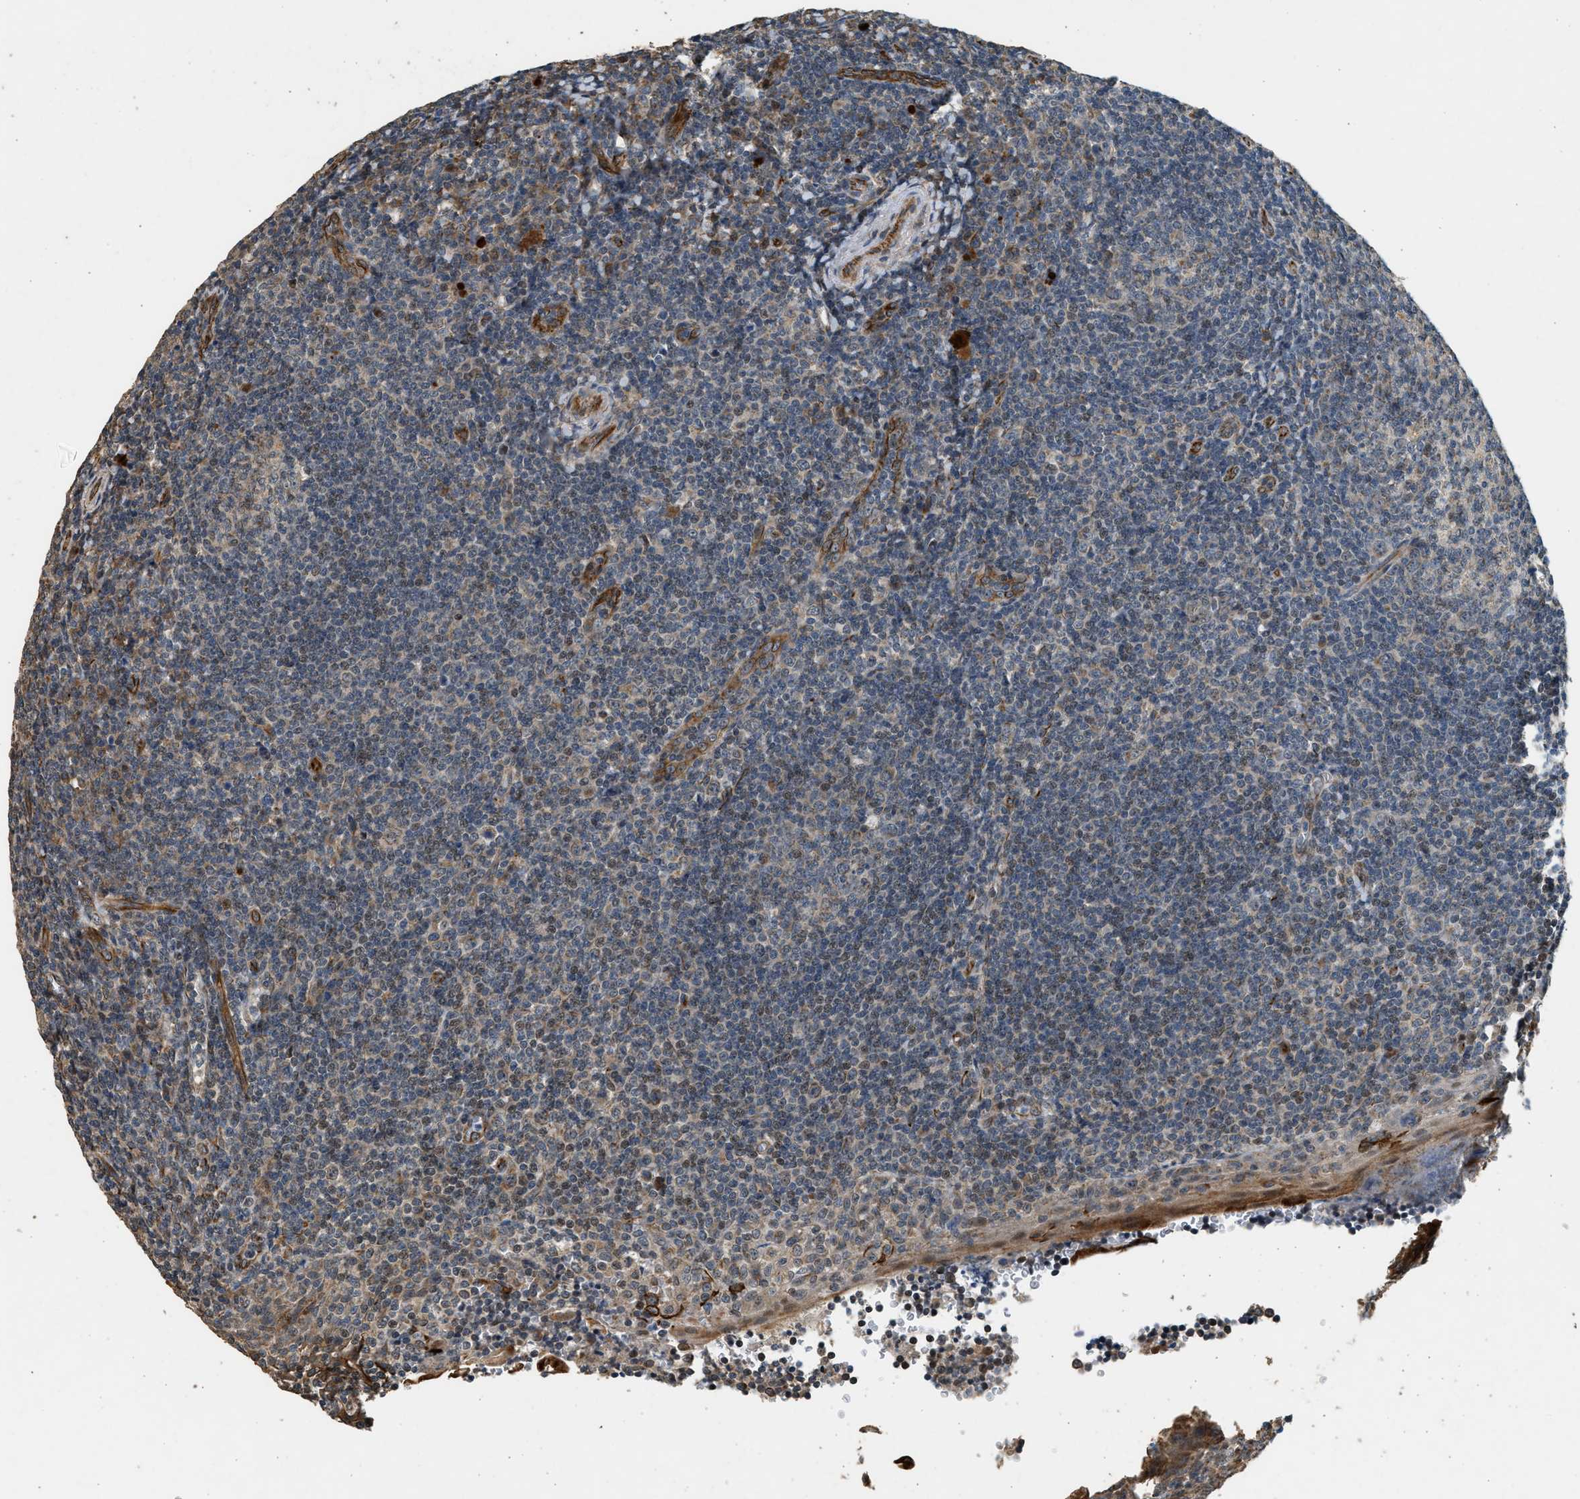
{"staining": {"intensity": "weak", "quantity": "25%-75%", "location": "cytoplasmic/membranous"}, "tissue": "tonsil", "cell_type": "Germinal center cells", "image_type": "normal", "snomed": [{"axis": "morphology", "description": "Normal tissue, NOS"}, {"axis": "topography", "description": "Tonsil"}], "caption": "Tonsil was stained to show a protein in brown. There is low levels of weak cytoplasmic/membranous expression in approximately 25%-75% of germinal center cells. Immunohistochemistry (ihc) stains the protein in brown and the nuclei are stained blue.", "gene": "PCLO", "patient": {"sex": "male", "age": 37}}